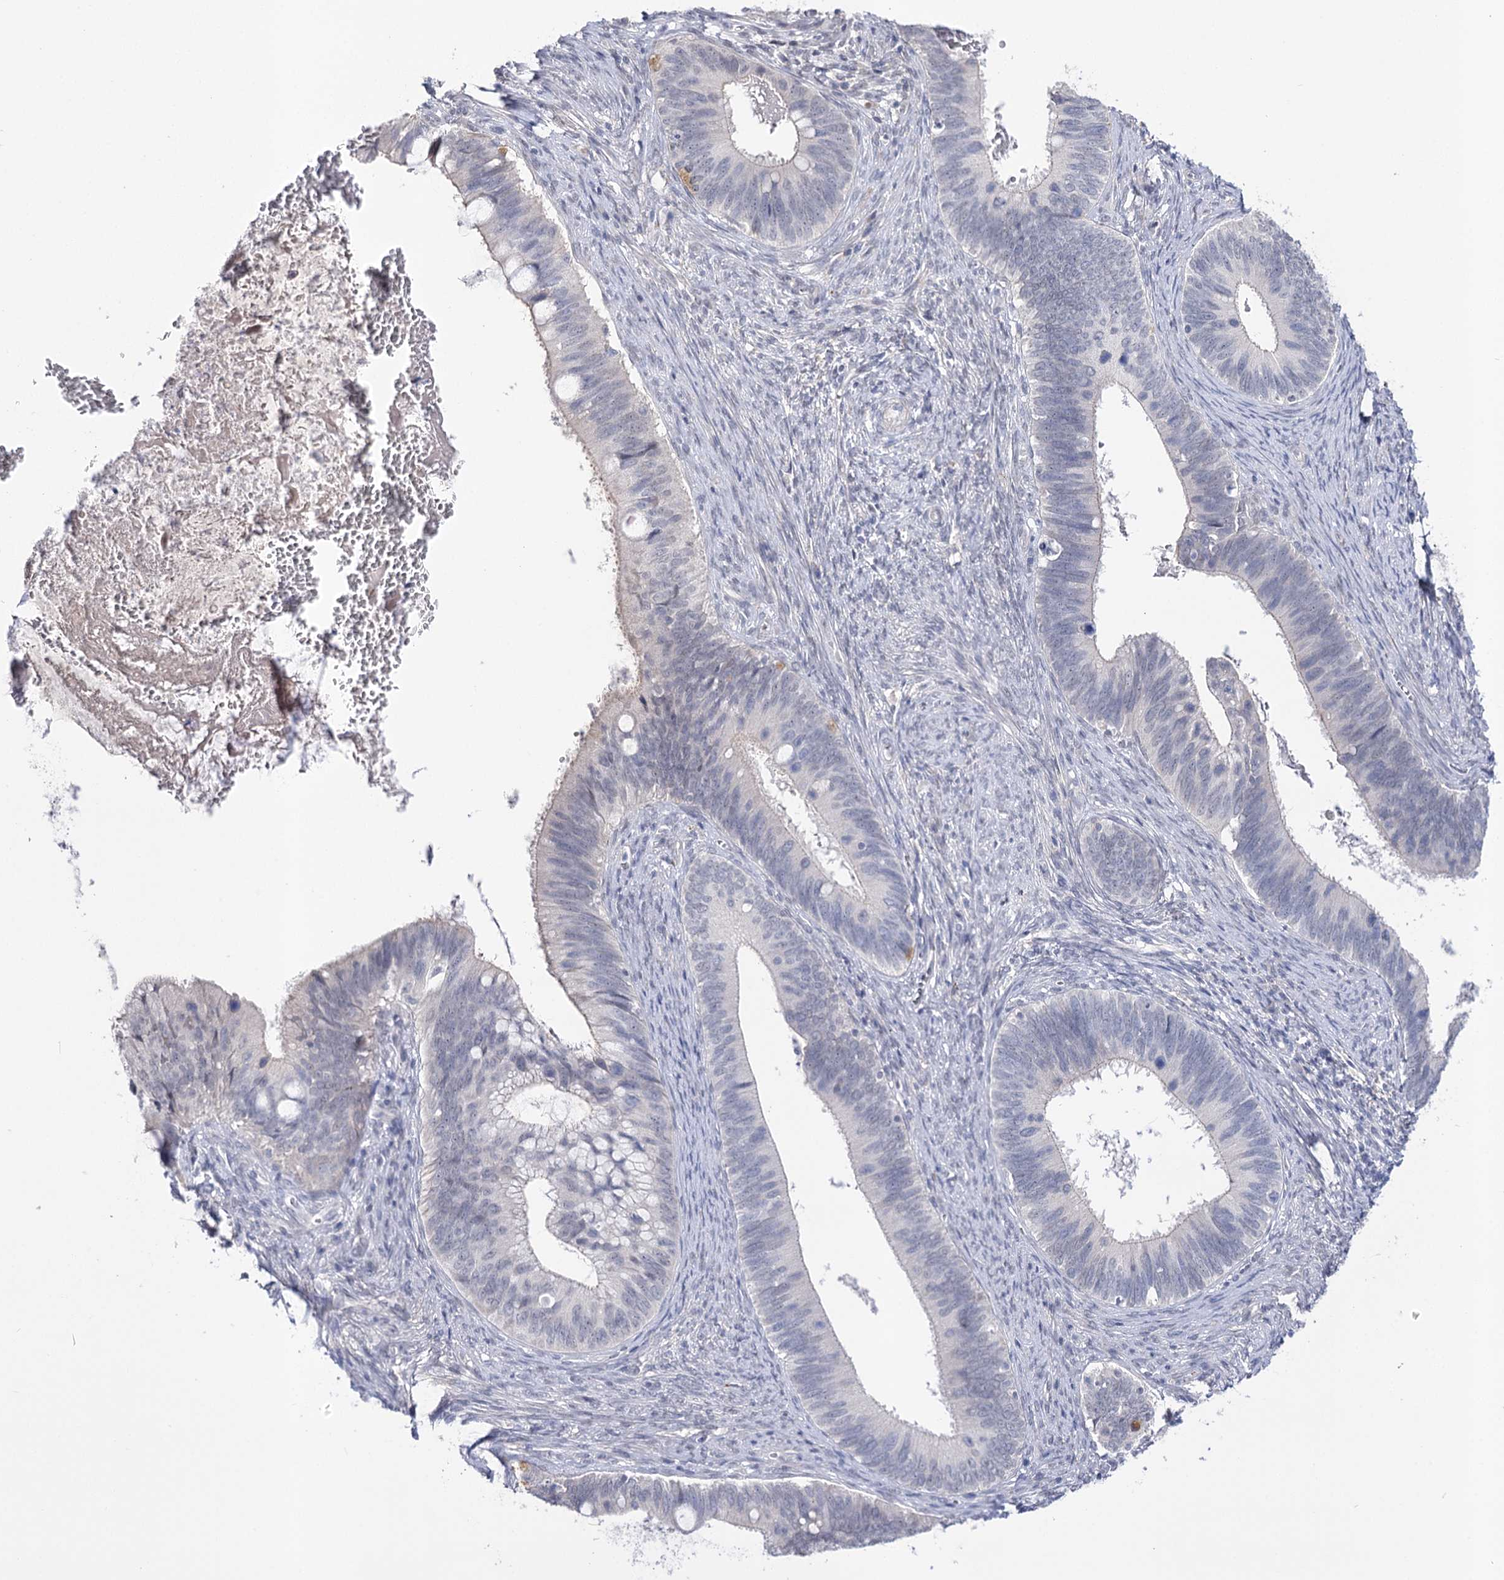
{"staining": {"intensity": "negative", "quantity": "none", "location": "none"}, "tissue": "cervical cancer", "cell_type": "Tumor cells", "image_type": "cancer", "snomed": [{"axis": "morphology", "description": "Adenocarcinoma, NOS"}, {"axis": "topography", "description": "Cervix"}], "caption": "An IHC image of cervical cancer is shown. There is no staining in tumor cells of cervical cancer.", "gene": "ATP10B", "patient": {"sex": "female", "age": 42}}